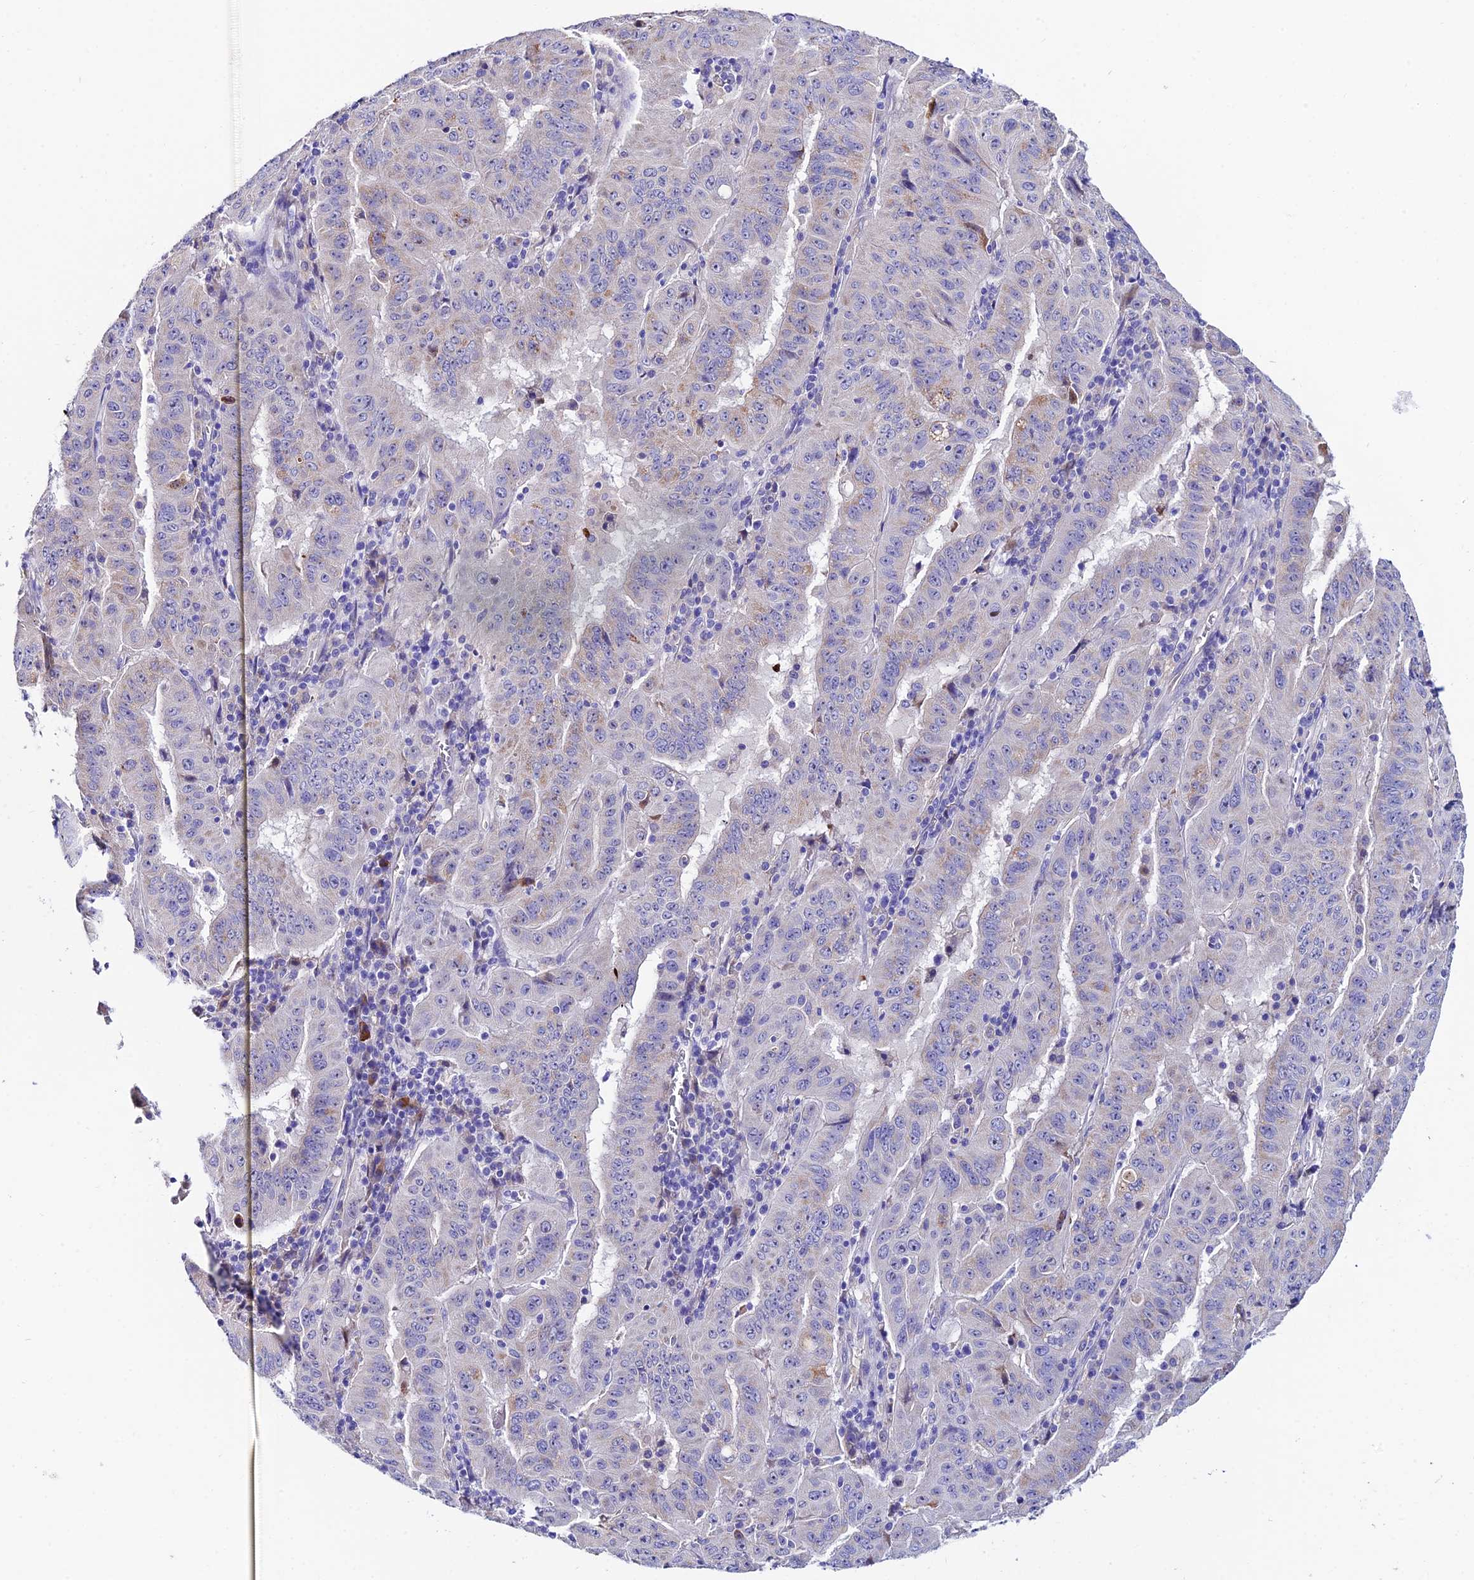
{"staining": {"intensity": "weak", "quantity": "<25%", "location": "cytoplasmic/membranous"}, "tissue": "pancreatic cancer", "cell_type": "Tumor cells", "image_type": "cancer", "snomed": [{"axis": "morphology", "description": "Adenocarcinoma, NOS"}, {"axis": "topography", "description": "Pancreas"}], "caption": "Human pancreatic cancer stained for a protein using IHC displays no positivity in tumor cells.", "gene": "CEP41", "patient": {"sex": "male", "age": 63}}